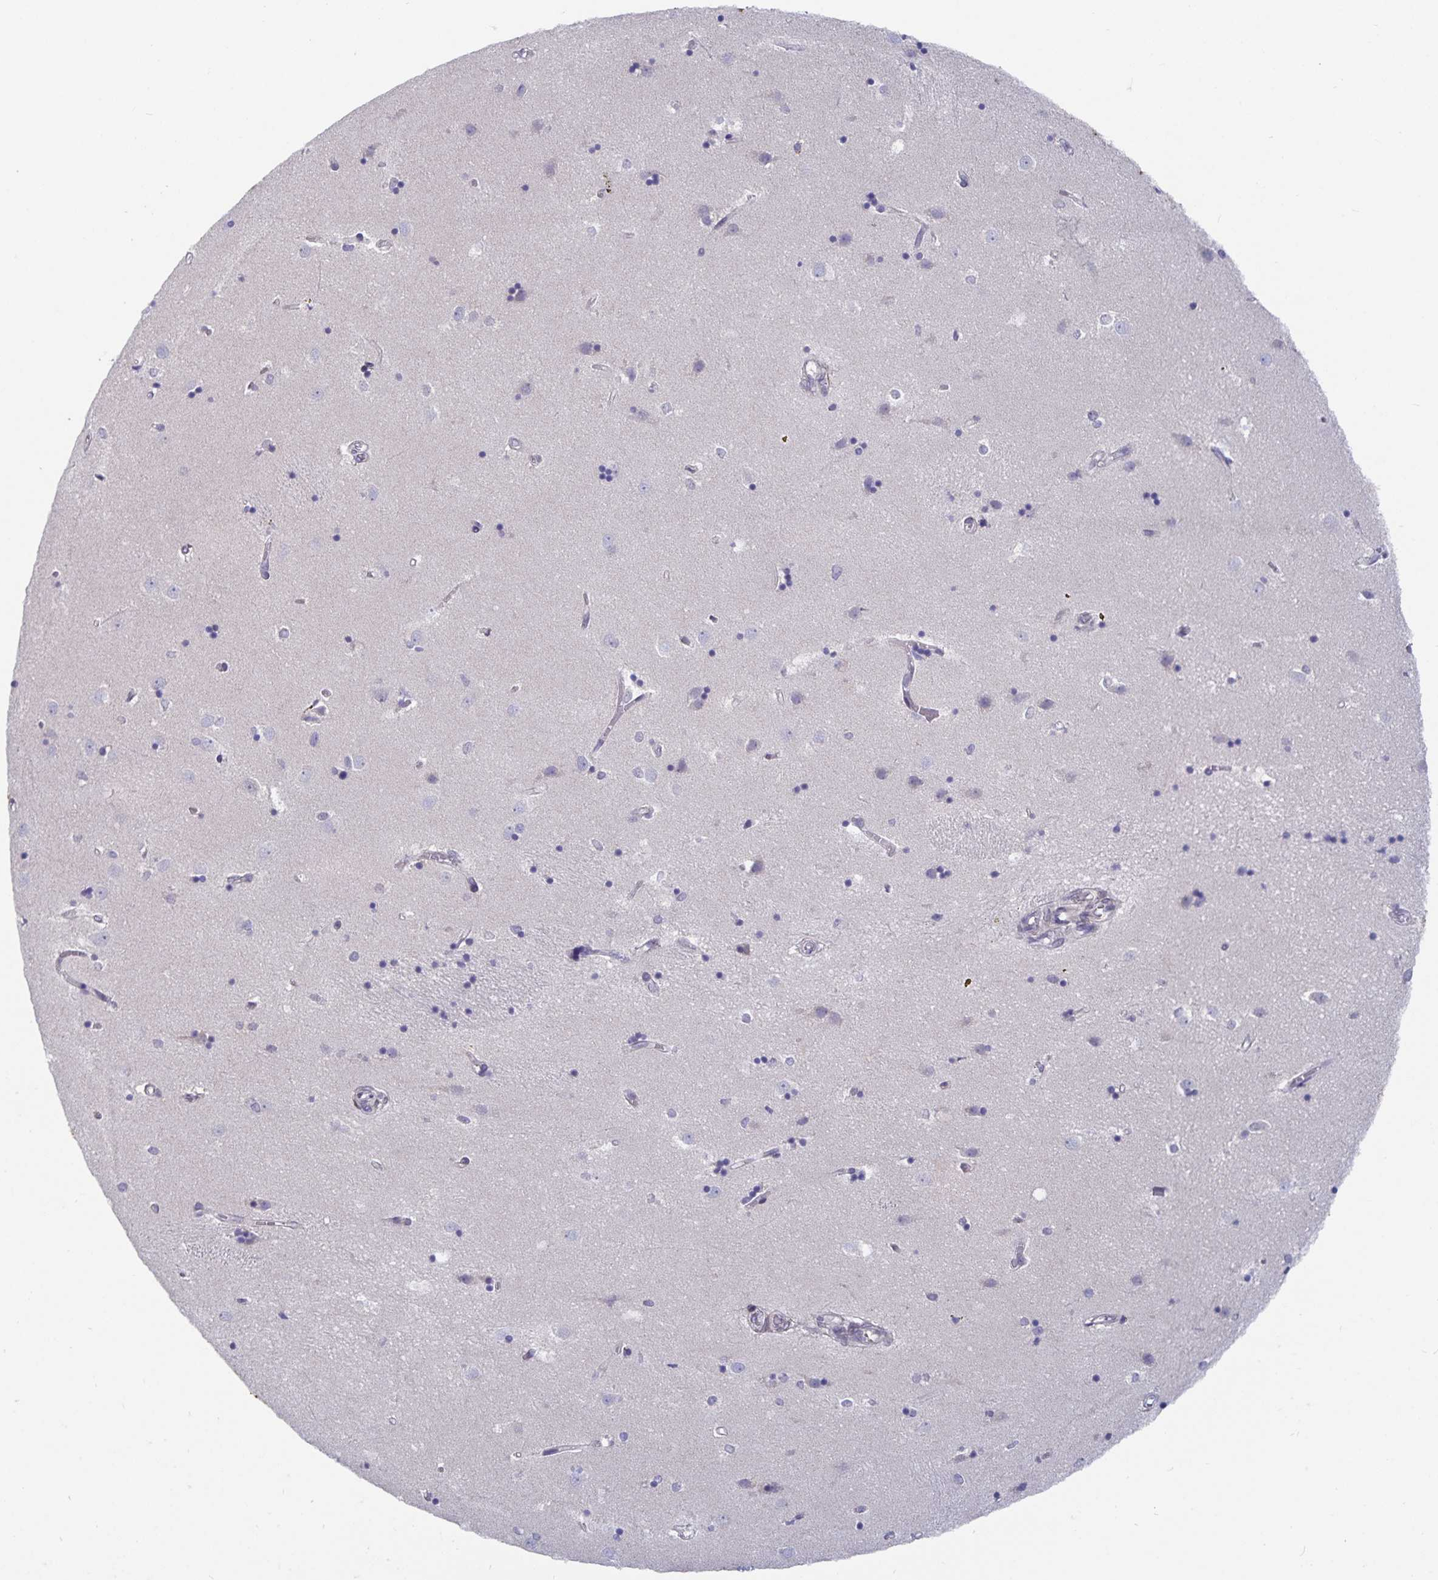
{"staining": {"intensity": "negative", "quantity": "none", "location": "none"}, "tissue": "caudate", "cell_type": "Glial cells", "image_type": "normal", "snomed": [{"axis": "morphology", "description": "Normal tissue, NOS"}, {"axis": "topography", "description": "Lateral ventricle wall"}], "caption": "Photomicrograph shows no protein expression in glial cells of benign caudate.", "gene": "ZIK1", "patient": {"sex": "male", "age": 54}}